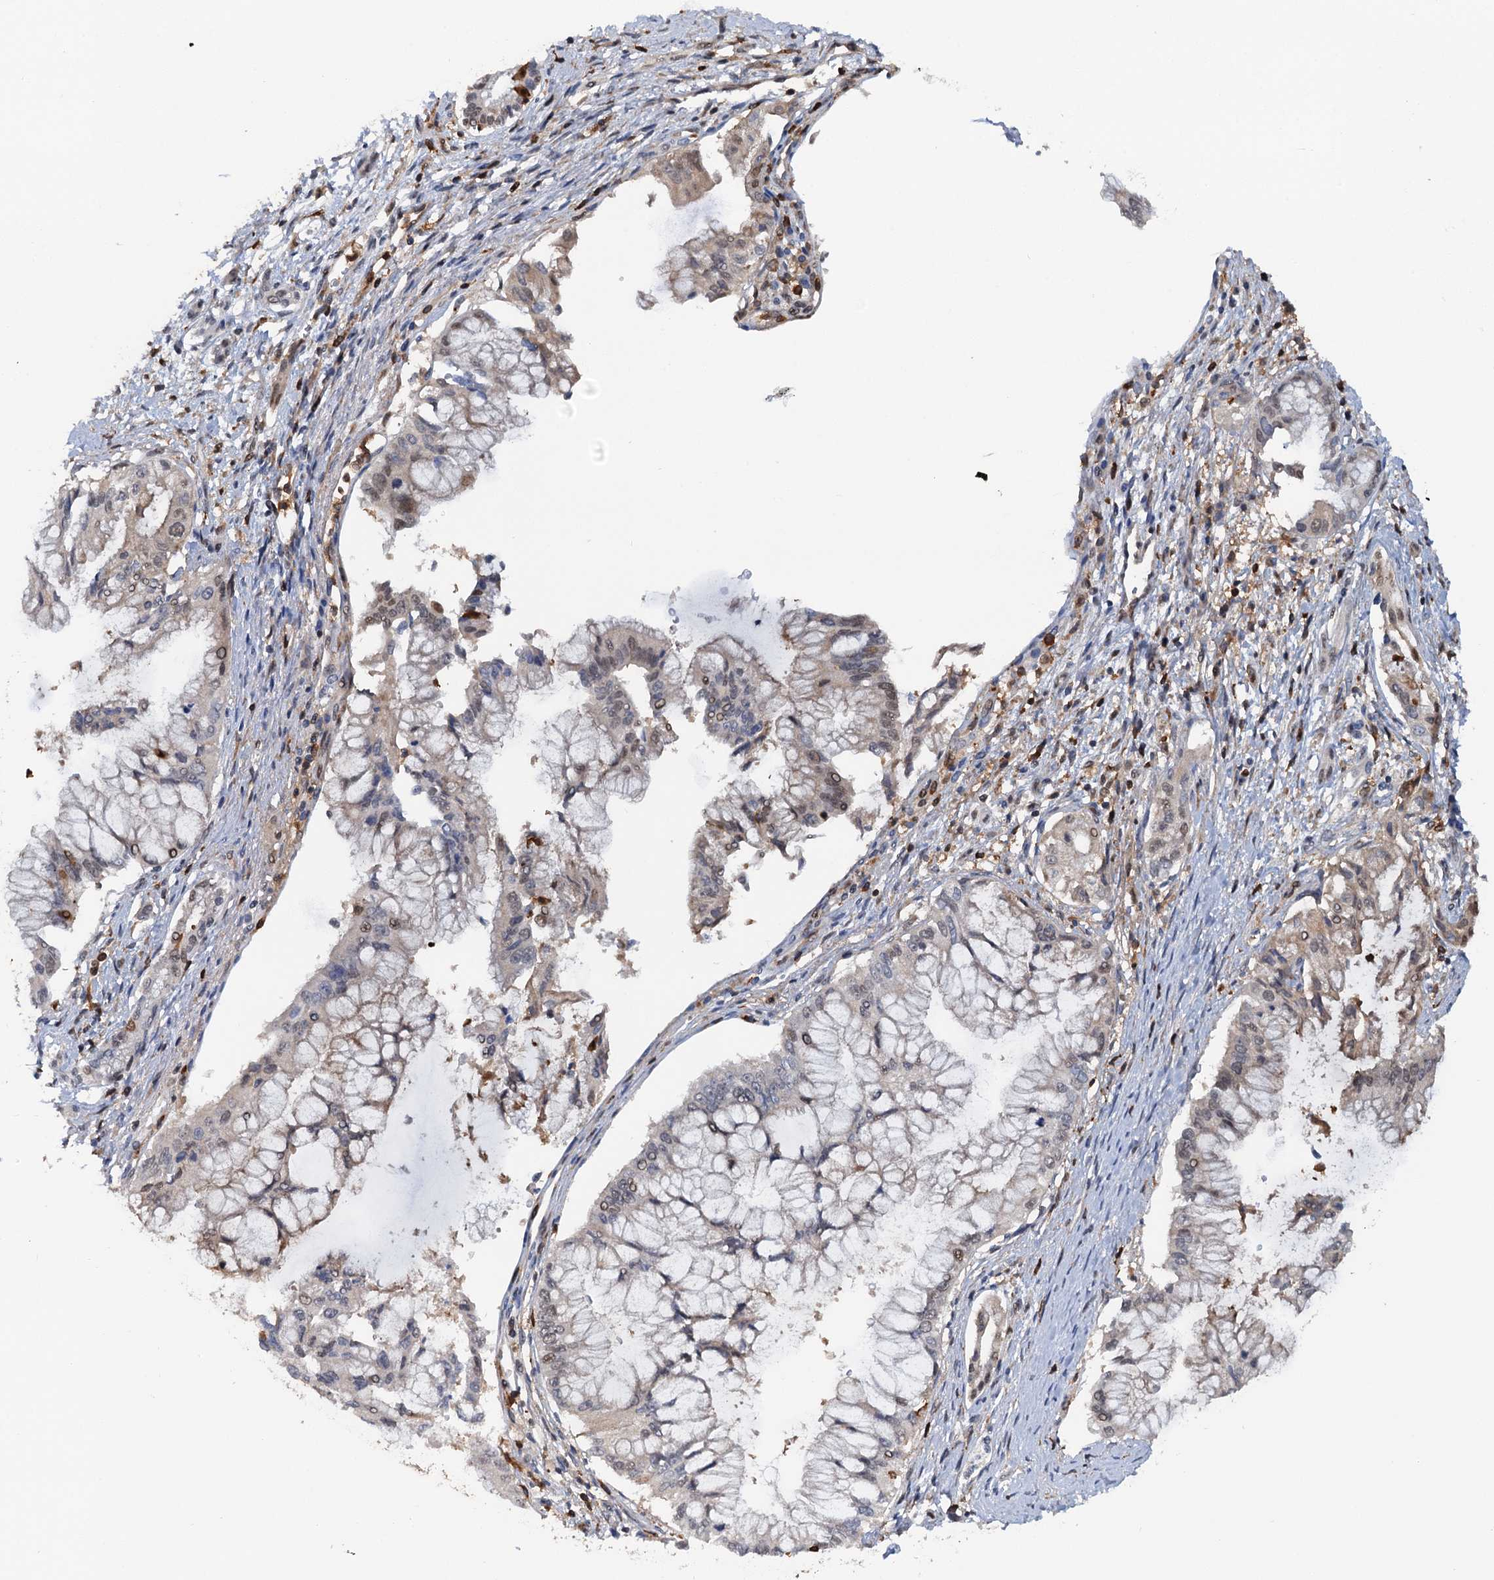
{"staining": {"intensity": "weak", "quantity": "<25%", "location": "nuclear"}, "tissue": "pancreatic cancer", "cell_type": "Tumor cells", "image_type": "cancer", "snomed": [{"axis": "morphology", "description": "Adenocarcinoma, NOS"}, {"axis": "topography", "description": "Pancreas"}], "caption": "Tumor cells are negative for protein expression in human pancreatic adenocarcinoma.", "gene": "ZNF609", "patient": {"sex": "male", "age": 46}}